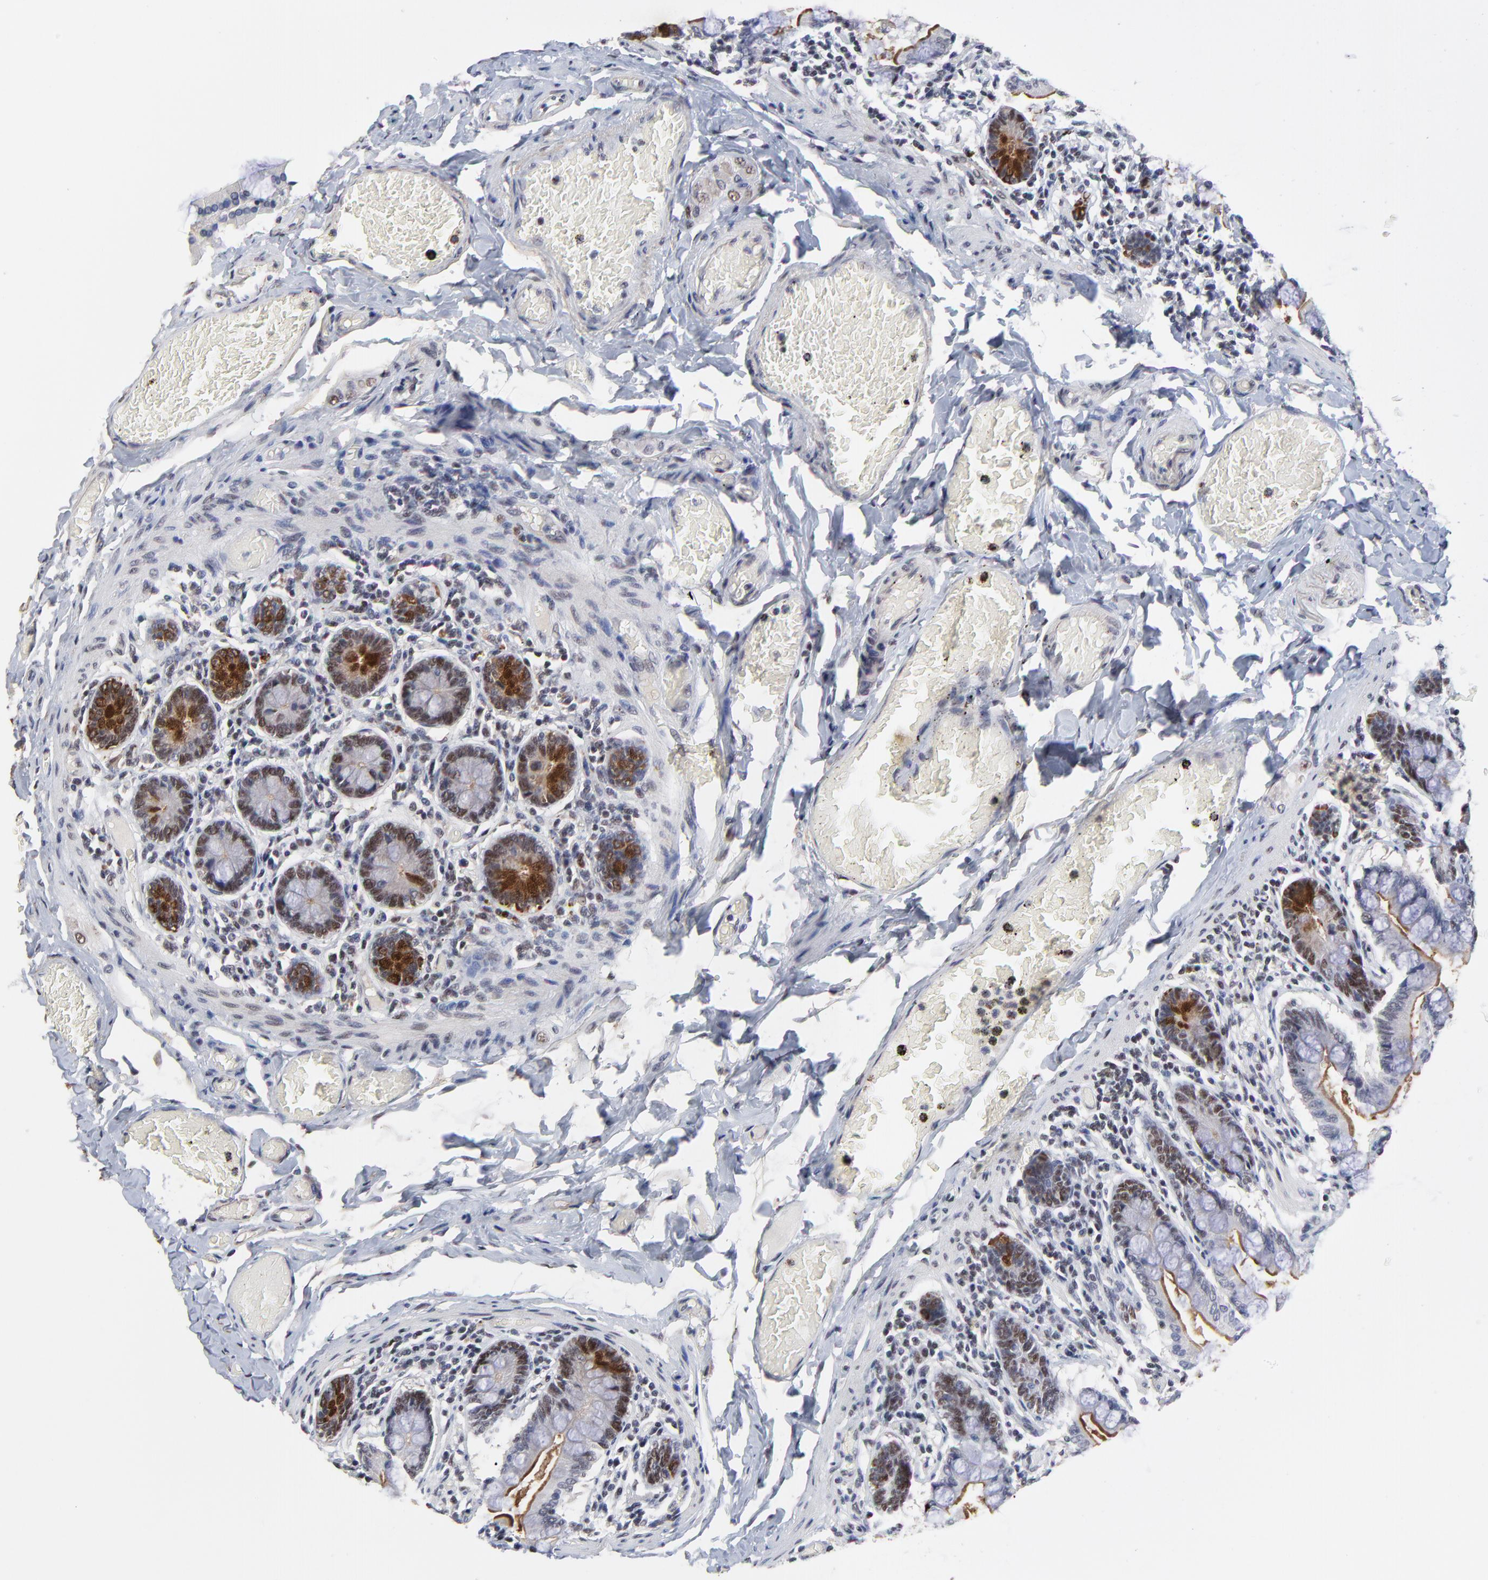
{"staining": {"intensity": "moderate", "quantity": "25%-75%", "location": "cytoplasmic/membranous,nuclear"}, "tissue": "small intestine", "cell_type": "Glandular cells", "image_type": "normal", "snomed": [{"axis": "morphology", "description": "Normal tissue, NOS"}, {"axis": "topography", "description": "Small intestine"}], "caption": "Immunohistochemical staining of normal human small intestine demonstrates medium levels of moderate cytoplasmic/membranous,nuclear positivity in approximately 25%-75% of glandular cells.", "gene": "OGFOD1", "patient": {"sex": "male", "age": 41}}